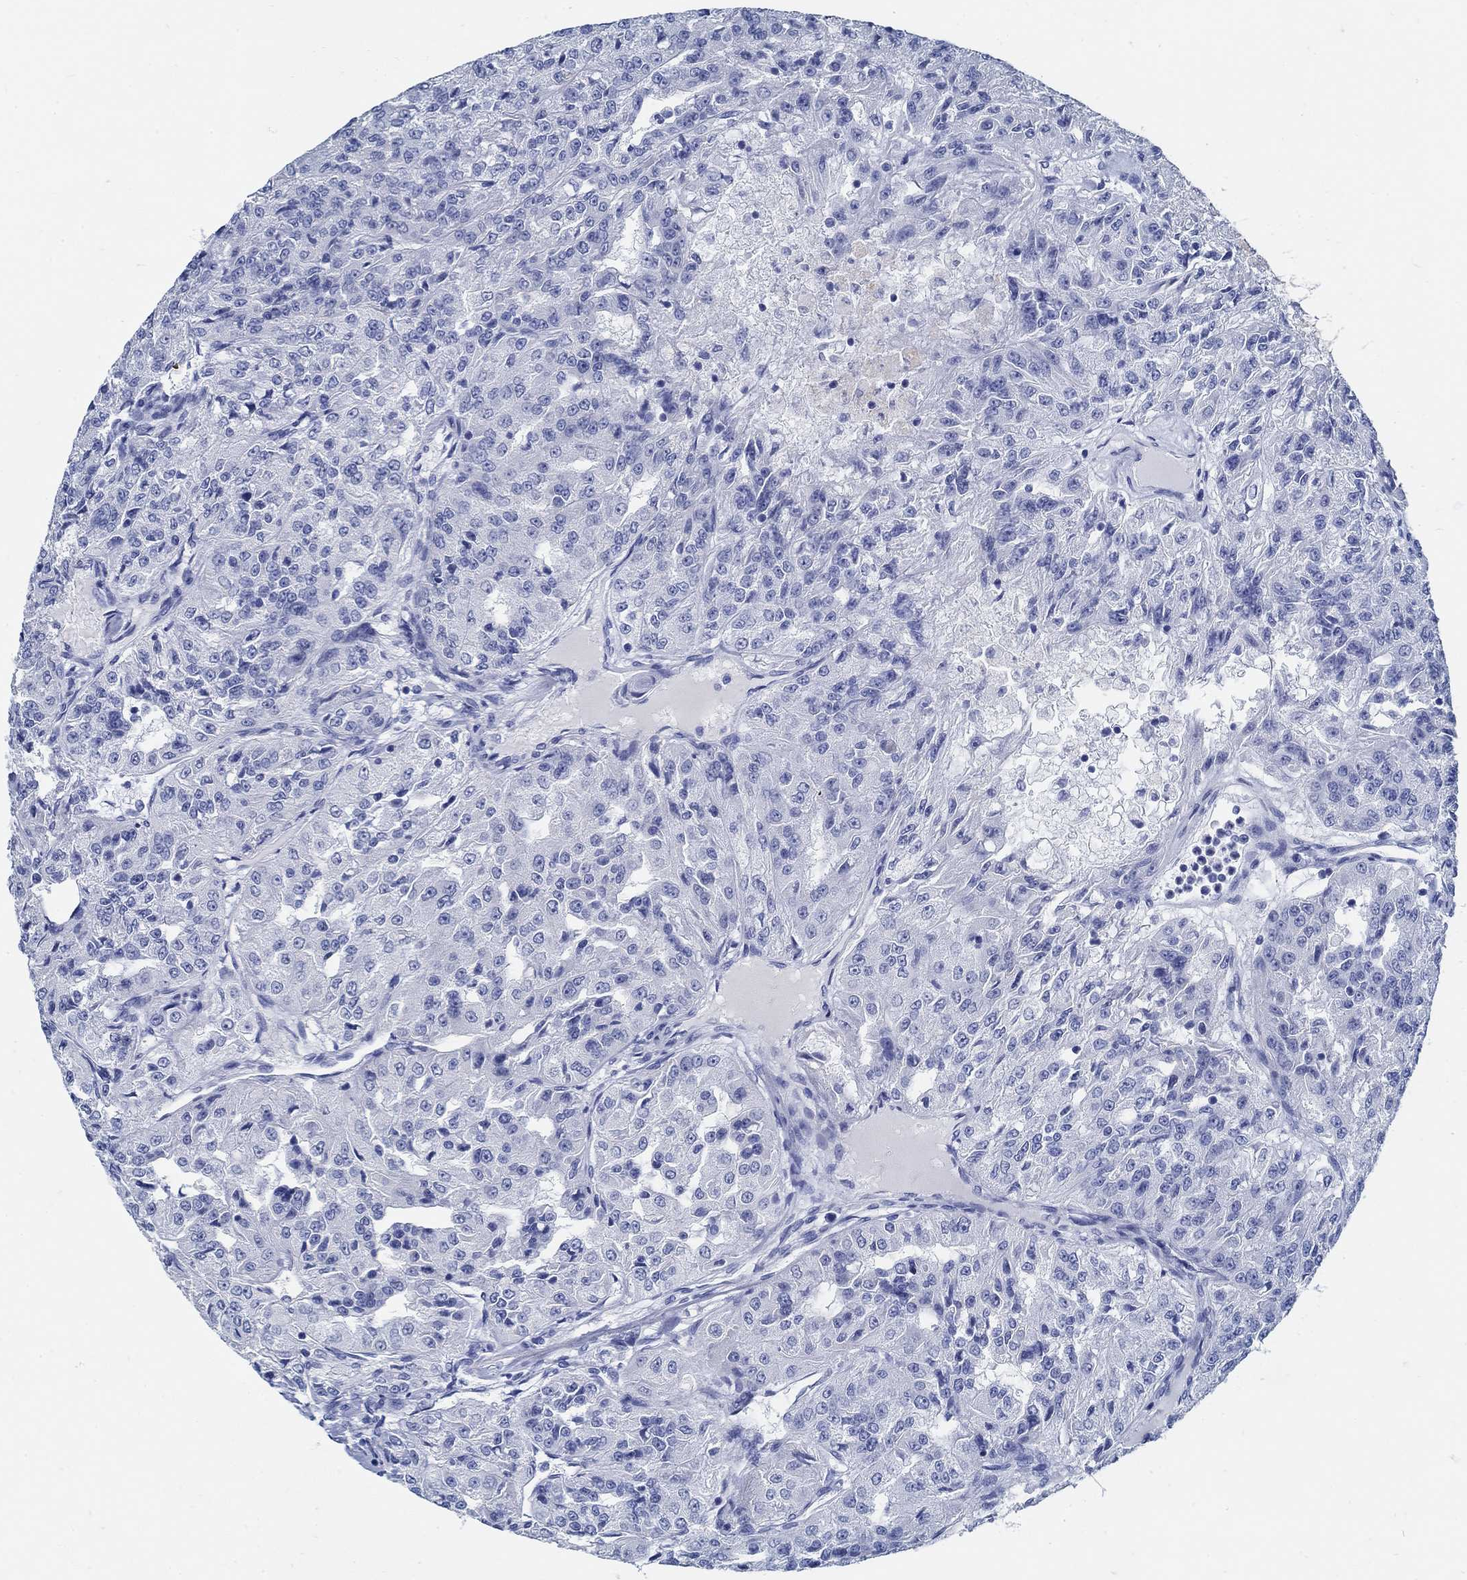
{"staining": {"intensity": "negative", "quantity": "none", "location": "none"}, "tissue": "renal cancer", "cell_type": "Tumor cells", "image_type": "cancer", "snomed": [{"axis": "morphology", "description": "Adenocarcinoma, NOS"}, {"axis": "topography", "description": "Kidney"}], "caption": "Protein analysis of renal adenocarcinoma displays no significant positivity in tumor cells.", "gene": "SLC45A1", "patient": {"sex": "female", "age": 63}}